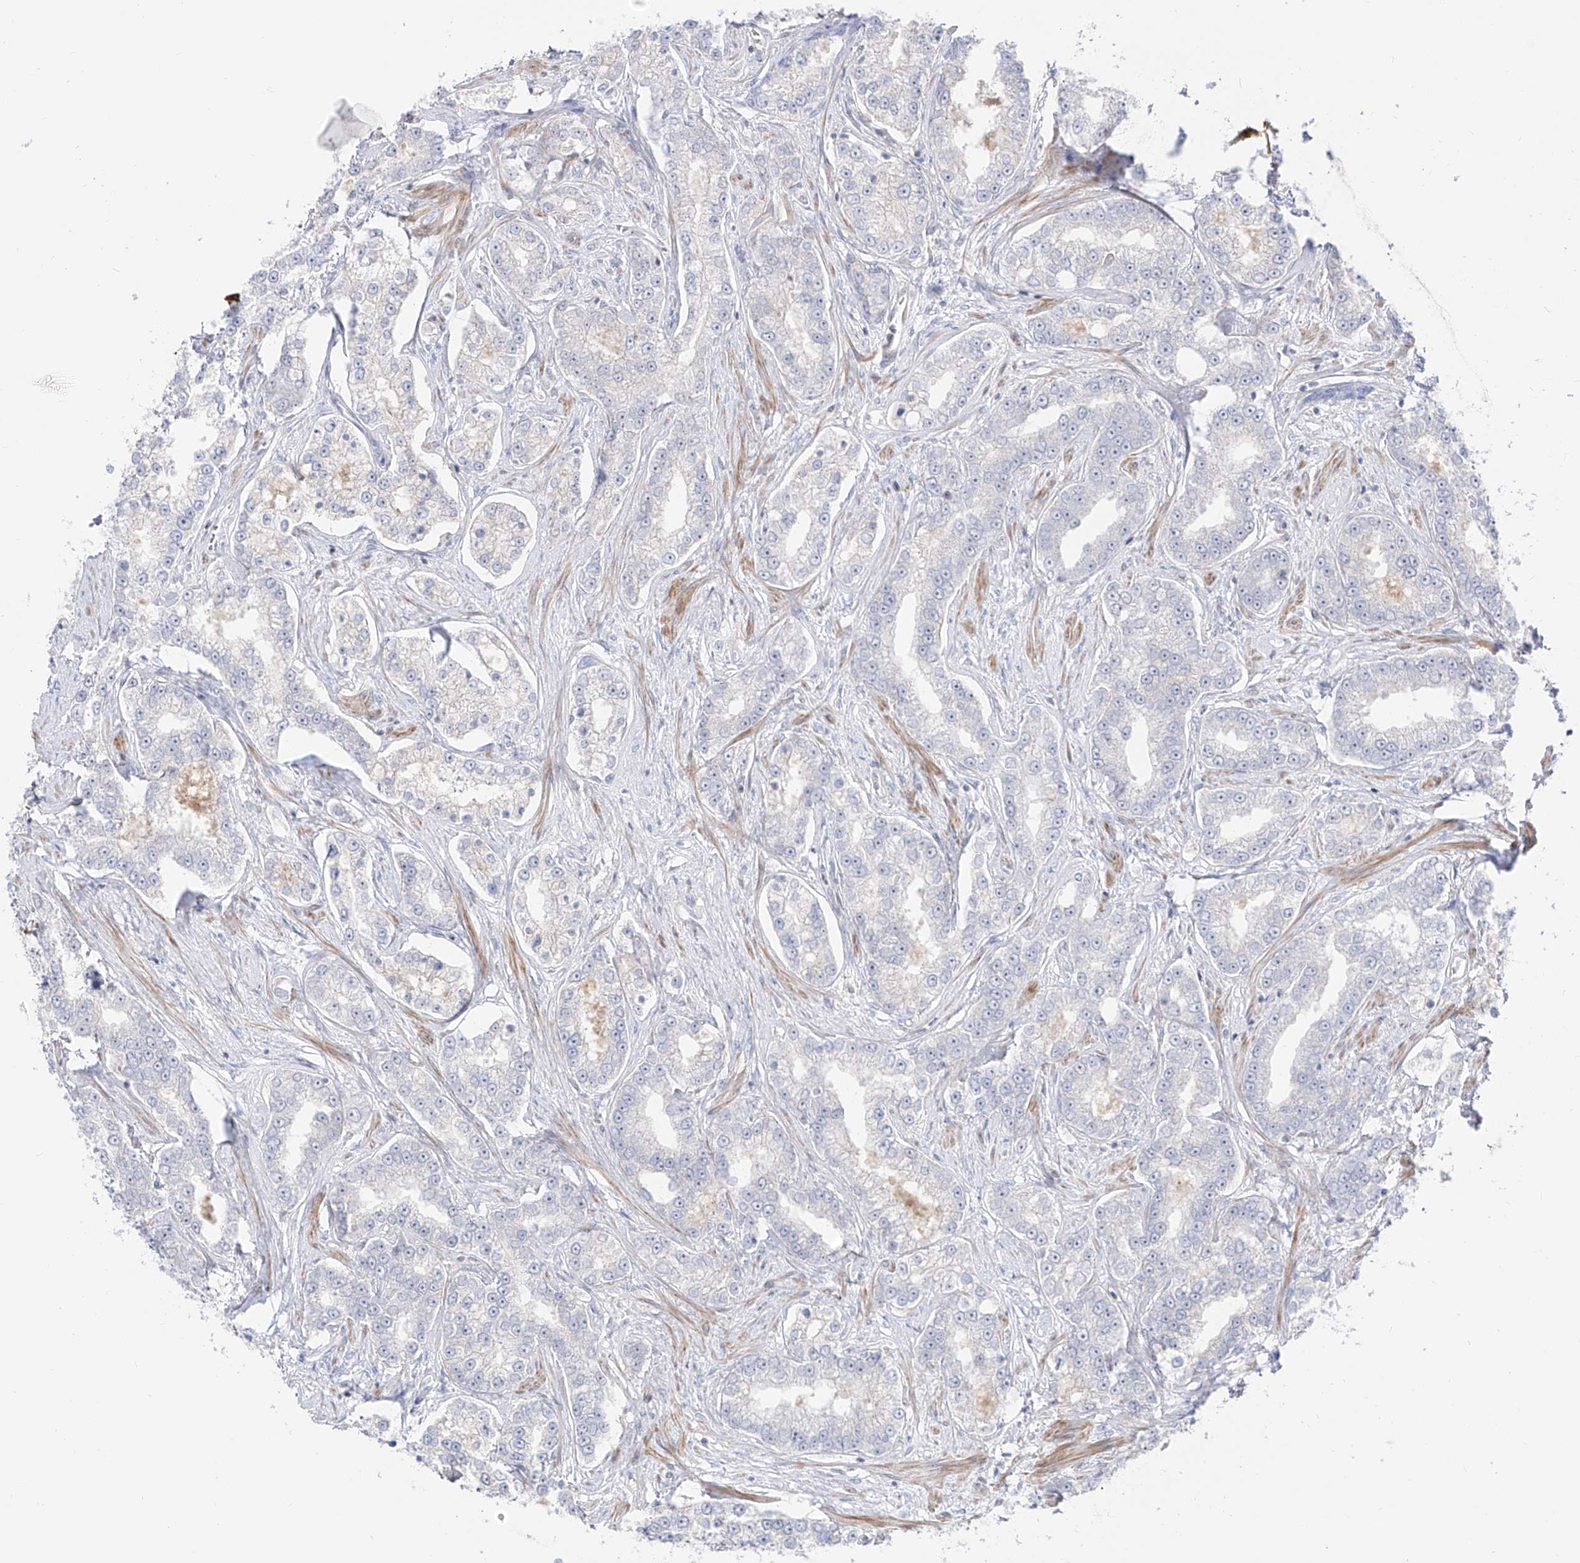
{"staining": {"intensity": "negative", "quantity": "none", "location": "none"}, "tissue": "prostate cancer", "cell_type": "Tumor cells", "image_type": "cancer", "snomed": [{"axis": "morphology", "description": "Normal tissue, NOS"}, {"axis": "morphology", "description": "Adenocarcinoma, High grade"}, {"axis": "topography", "description": "Prostate"}], "caption": "DAB (3,3'-diaminobenzidine) immunohistochemical staining of human prostate adenocarcinoma (high-grade) reveals no significant positivity in tumor cells.", "gene": "ZNF180", "patient": {"sex": "male", "age": 83}}